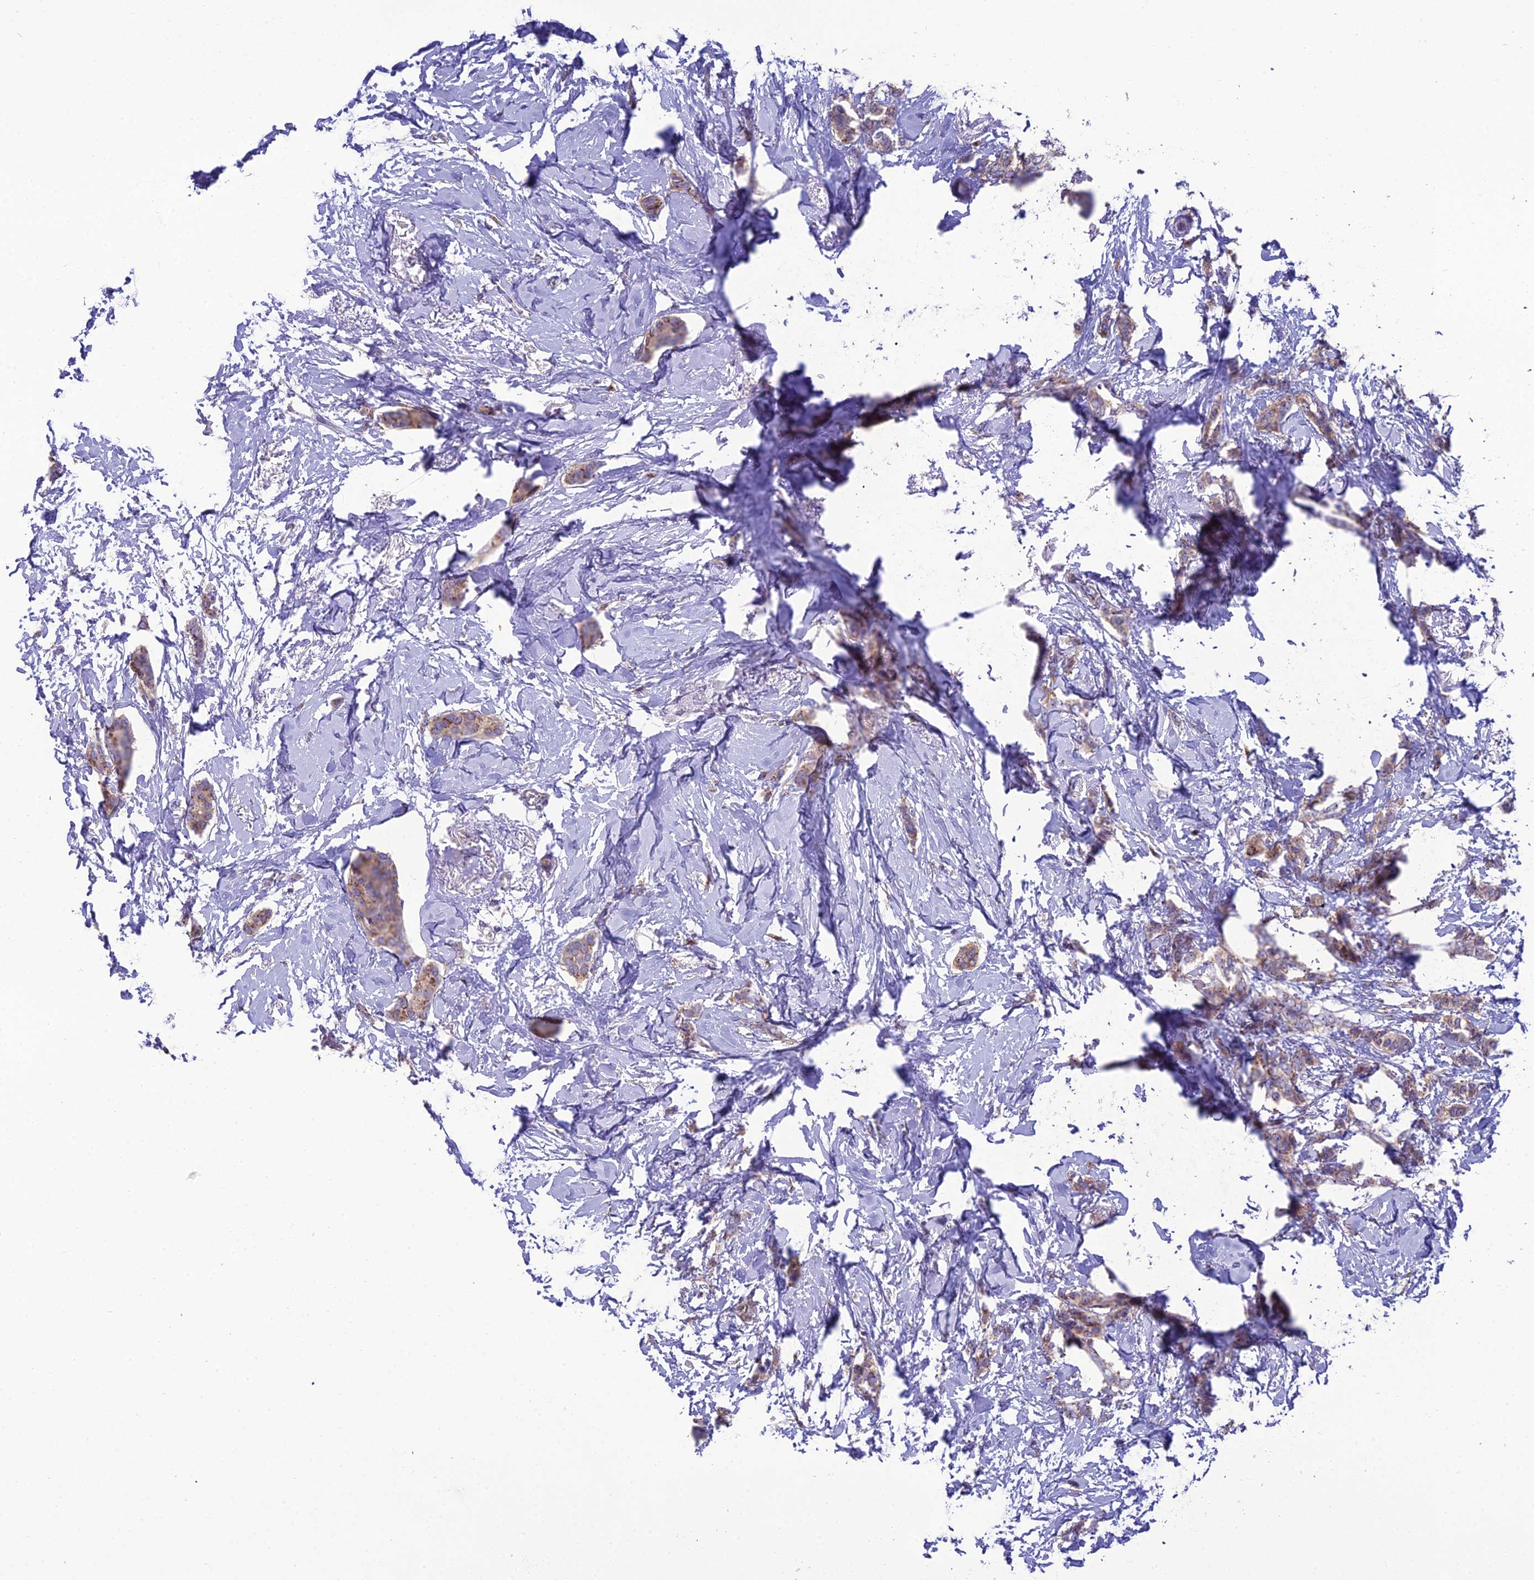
{"staining": {"intensity": "weak", "quantity": ">75%", "location": "cytoplasmic/membranous"}, "tissue": "breast cancer", "cell_type": "Tumor cells", "image_type": "cancer", "snomed": [{"axis": "morphology", "description": "Duct carcinoma"}, {"axis": "topography", "description": "Breast"}], "caption": "Breast cancer tissue demonstrates weak cytoplasmic/membranous expression in about >75% of tumor cells", "gene": "GOLPH3", "patient": {"sex": "female", "age": 72}}